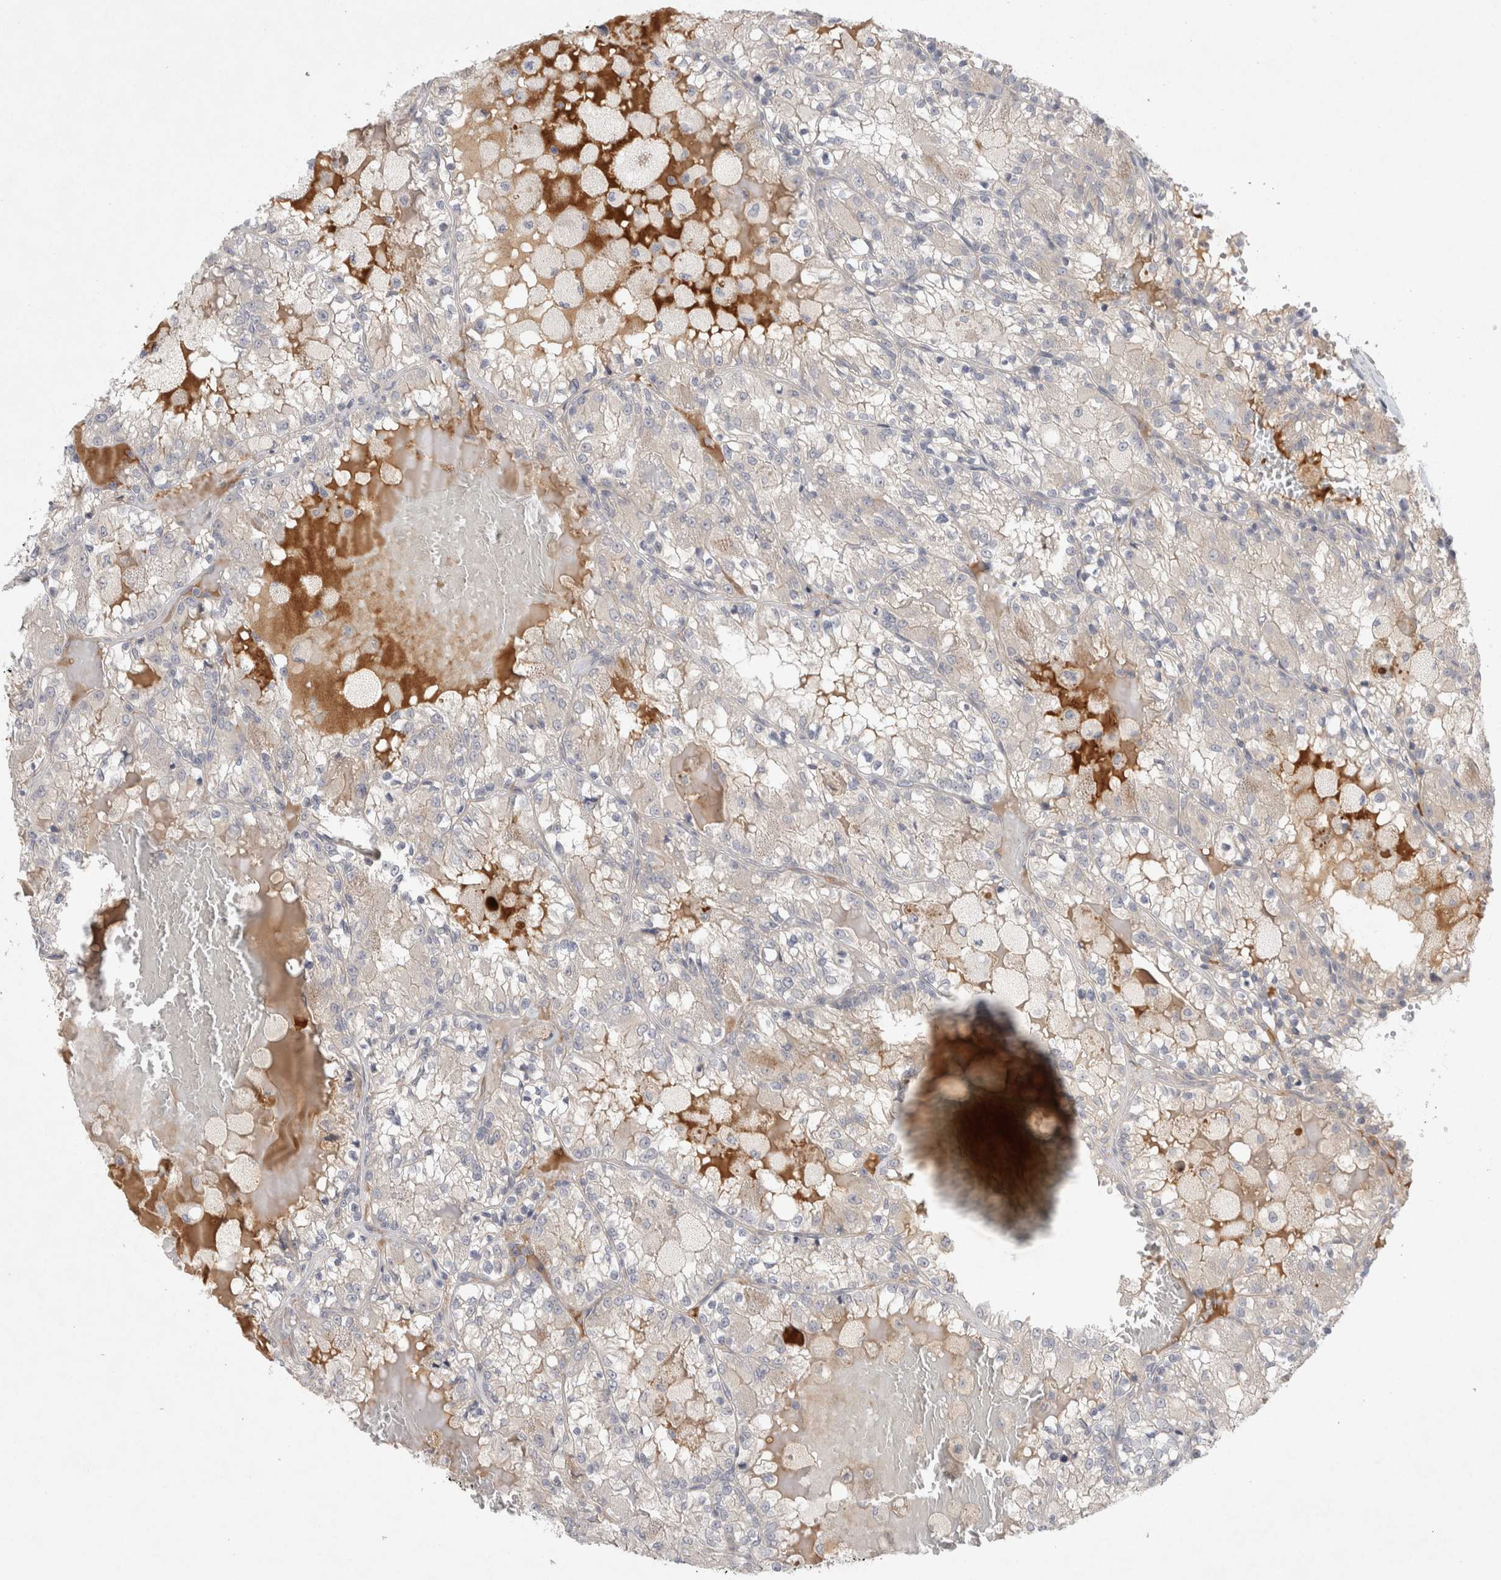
{"staining": {"intensity": "negative", "quantity": "none", "location": "none"}, "tissue": "renal cancer", "cell_type": "Tumor cells", "image_type": "cancer", "snomed": [{"axis": "morphology", "description": "Adenocarcinoma, NOS"}, {"axis": "topography", "description": "Kidney"}], "caption": "DAB immunohistochemical staining of human renal cancer exhibits no significant positivity in tumor cells.", "gene": "BZW2", "patient": {"sex": "female", "age": 56}}